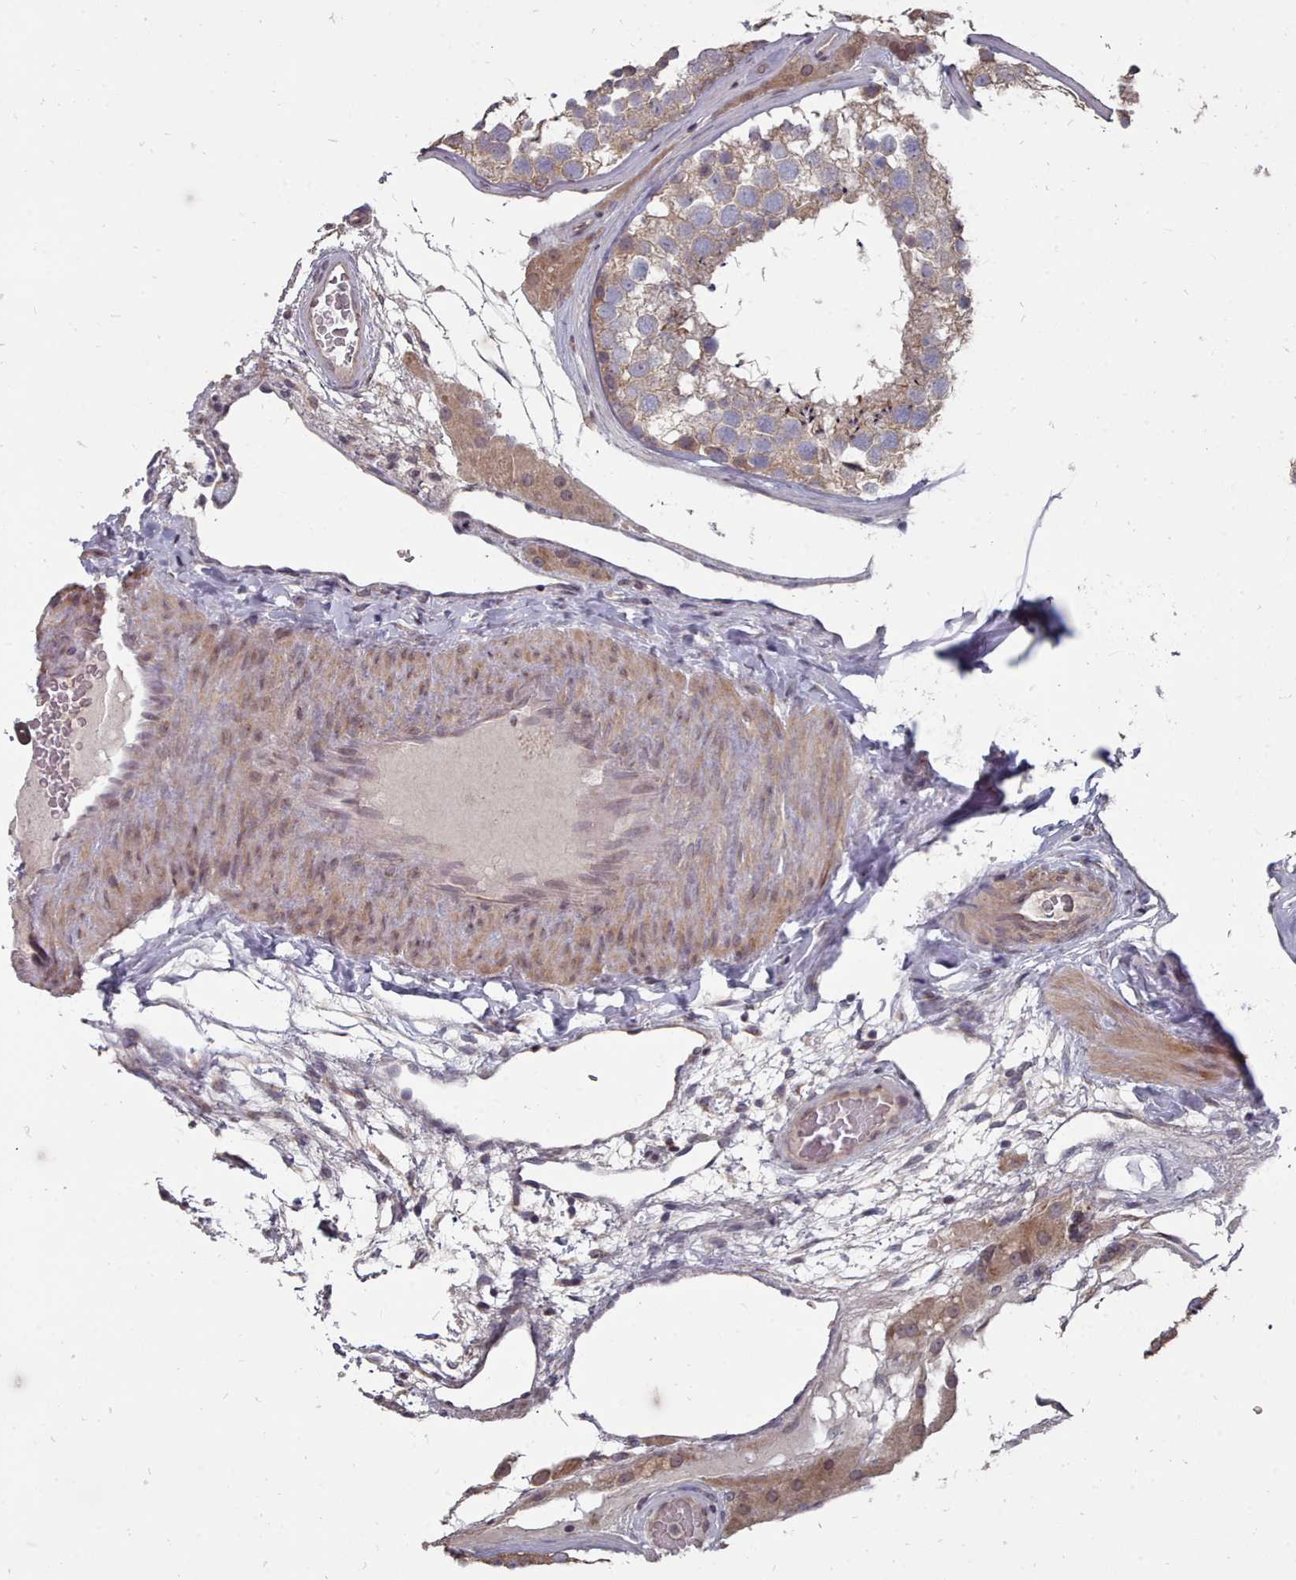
{"staining": {"intensity": "weak", "quantity": "25%-75%", "location": "cytoplasmic/membranous"}, "tissue": "testis", "cell_type": "Cells in seminiferous ducts", "image_type": "normal", "snomed": [{"axis": "morphology", "description": "Normal tissue, NOS"}, {"axis": "topography", "description": "Testis"}], "caption": "Testis stained with DAB (3,3'-diaminobenzidine) IHC shows low levels of weak cytoplasmic/membranous positivity in approximately 25%-75% of cells in seminiferous ducts.", "gene": "ACKR3", "patient": {"sex": "male", "age": 46}}